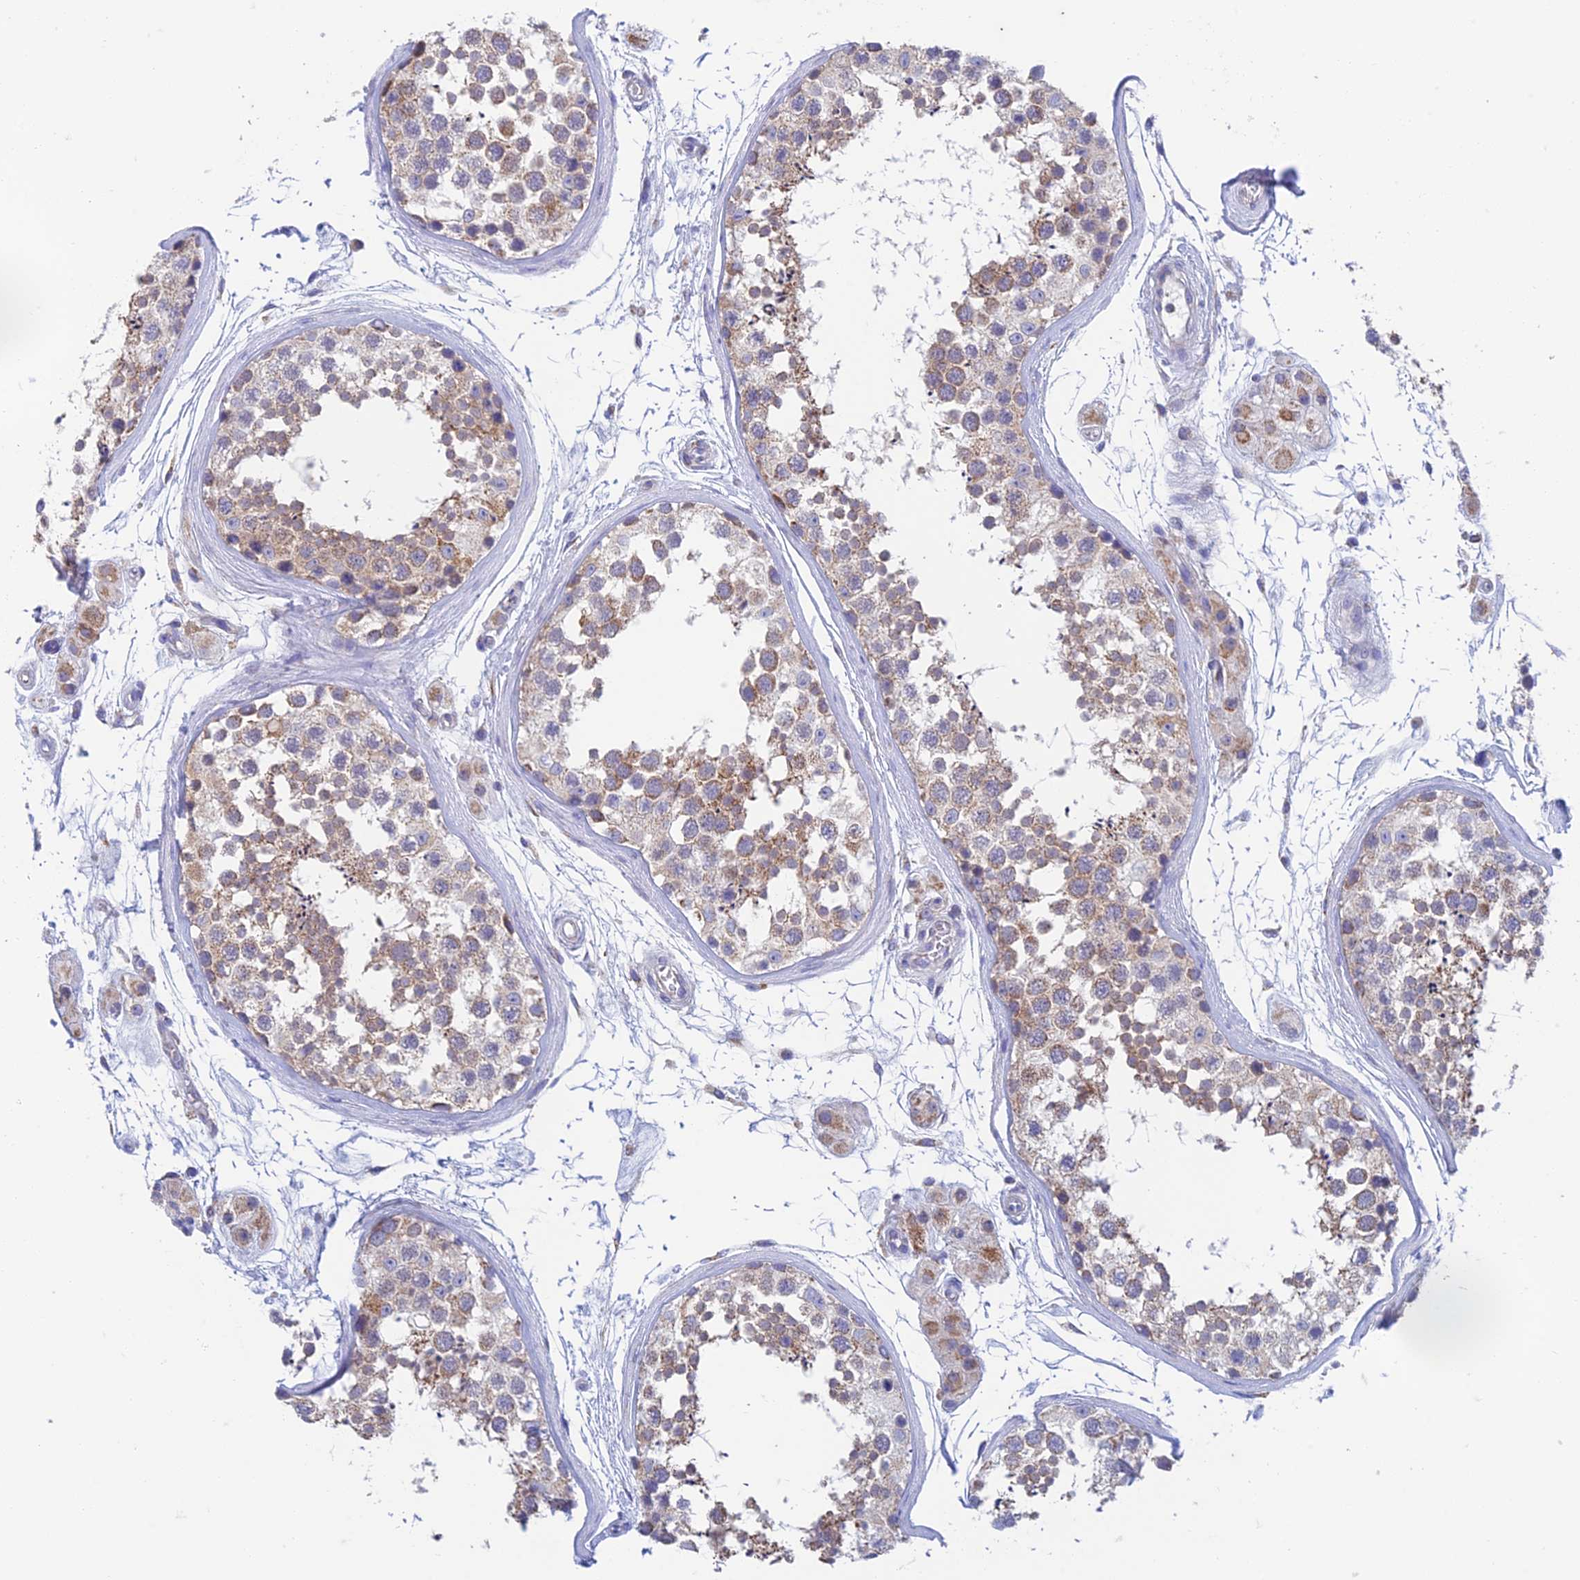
{"staining": {"intensity": "weak", "quantity": "25%-75%", "location": "cytoplasmic/membranous"}, "tissue": "testis", "cell_type": "Cells in seminiferous ducts", "image_type": "normal", "snomed": [{"axis": "morphology", "description": "Normal tissue, NOS"}, {"axis": "topography", "description": "Testis"}], "caption": "Protein staining of benign testis reveals weak cytoplasmic/membranous expression in approximately 25%-75% of cells in seminiferous ducts.", "gene": "ZNF181", "patient": {"sex": "male", "age": 56}}